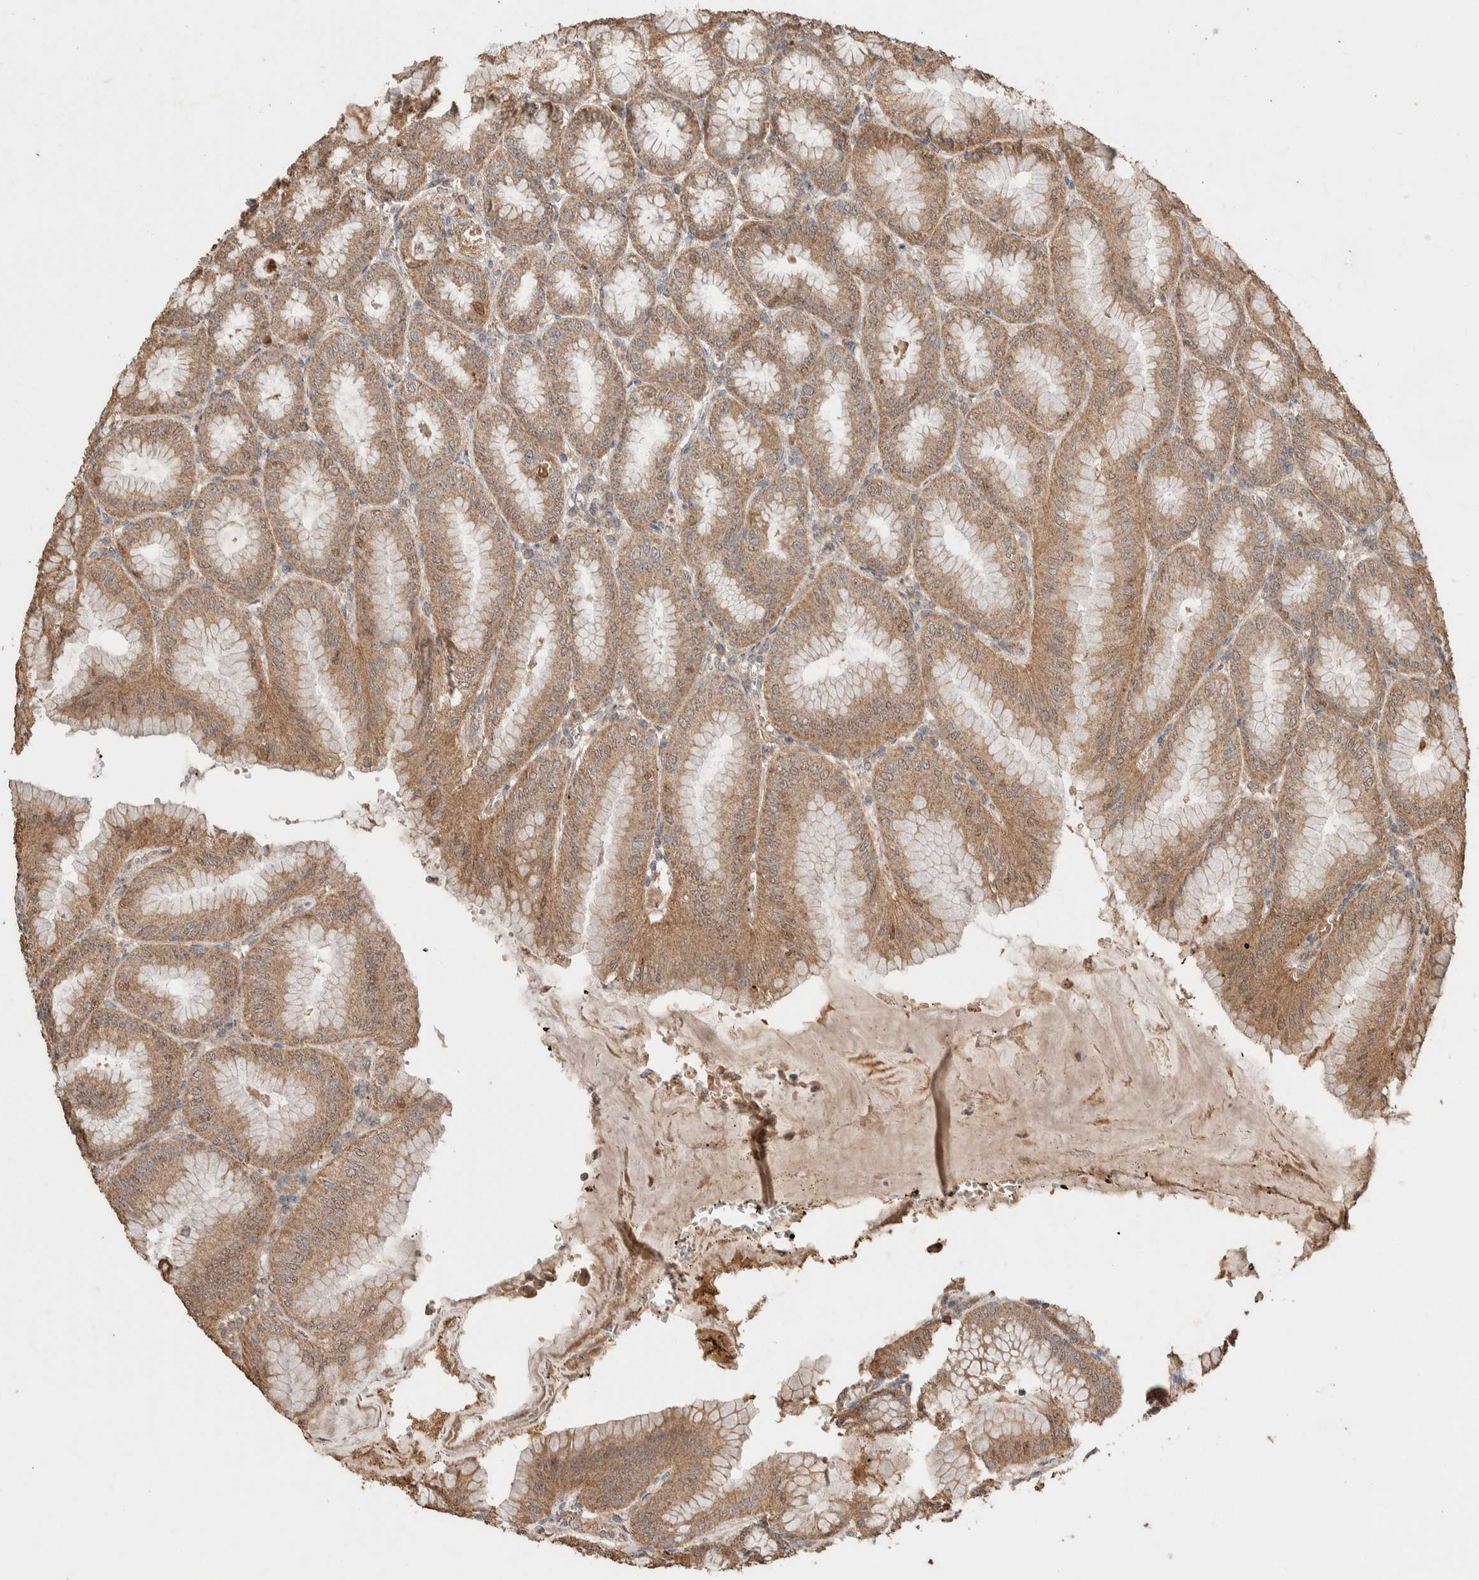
{"staining": {"intensity": "weak", "quantity": ">75%", "location": "cytoplasmic/membranous"}, "tissue": "stomach", "cell_type": "Glandular cells", "image_type": "normal", "snomed": [{"axis": "morphology", "description": "Normal tissue, NOS"}, {"axis": "topography", "description": "Stomach, lower"}], "caption": "This photomicrograph reveals unremarkable stomach stained with IHC to label a protein in brown. The cytoplasmic/membranous of glandular cells show weak positivity for the protein. Nuclei are counter-stained blue.", "gene": "KCNJ5", "patient": {"sex": "male", "age": 71}}